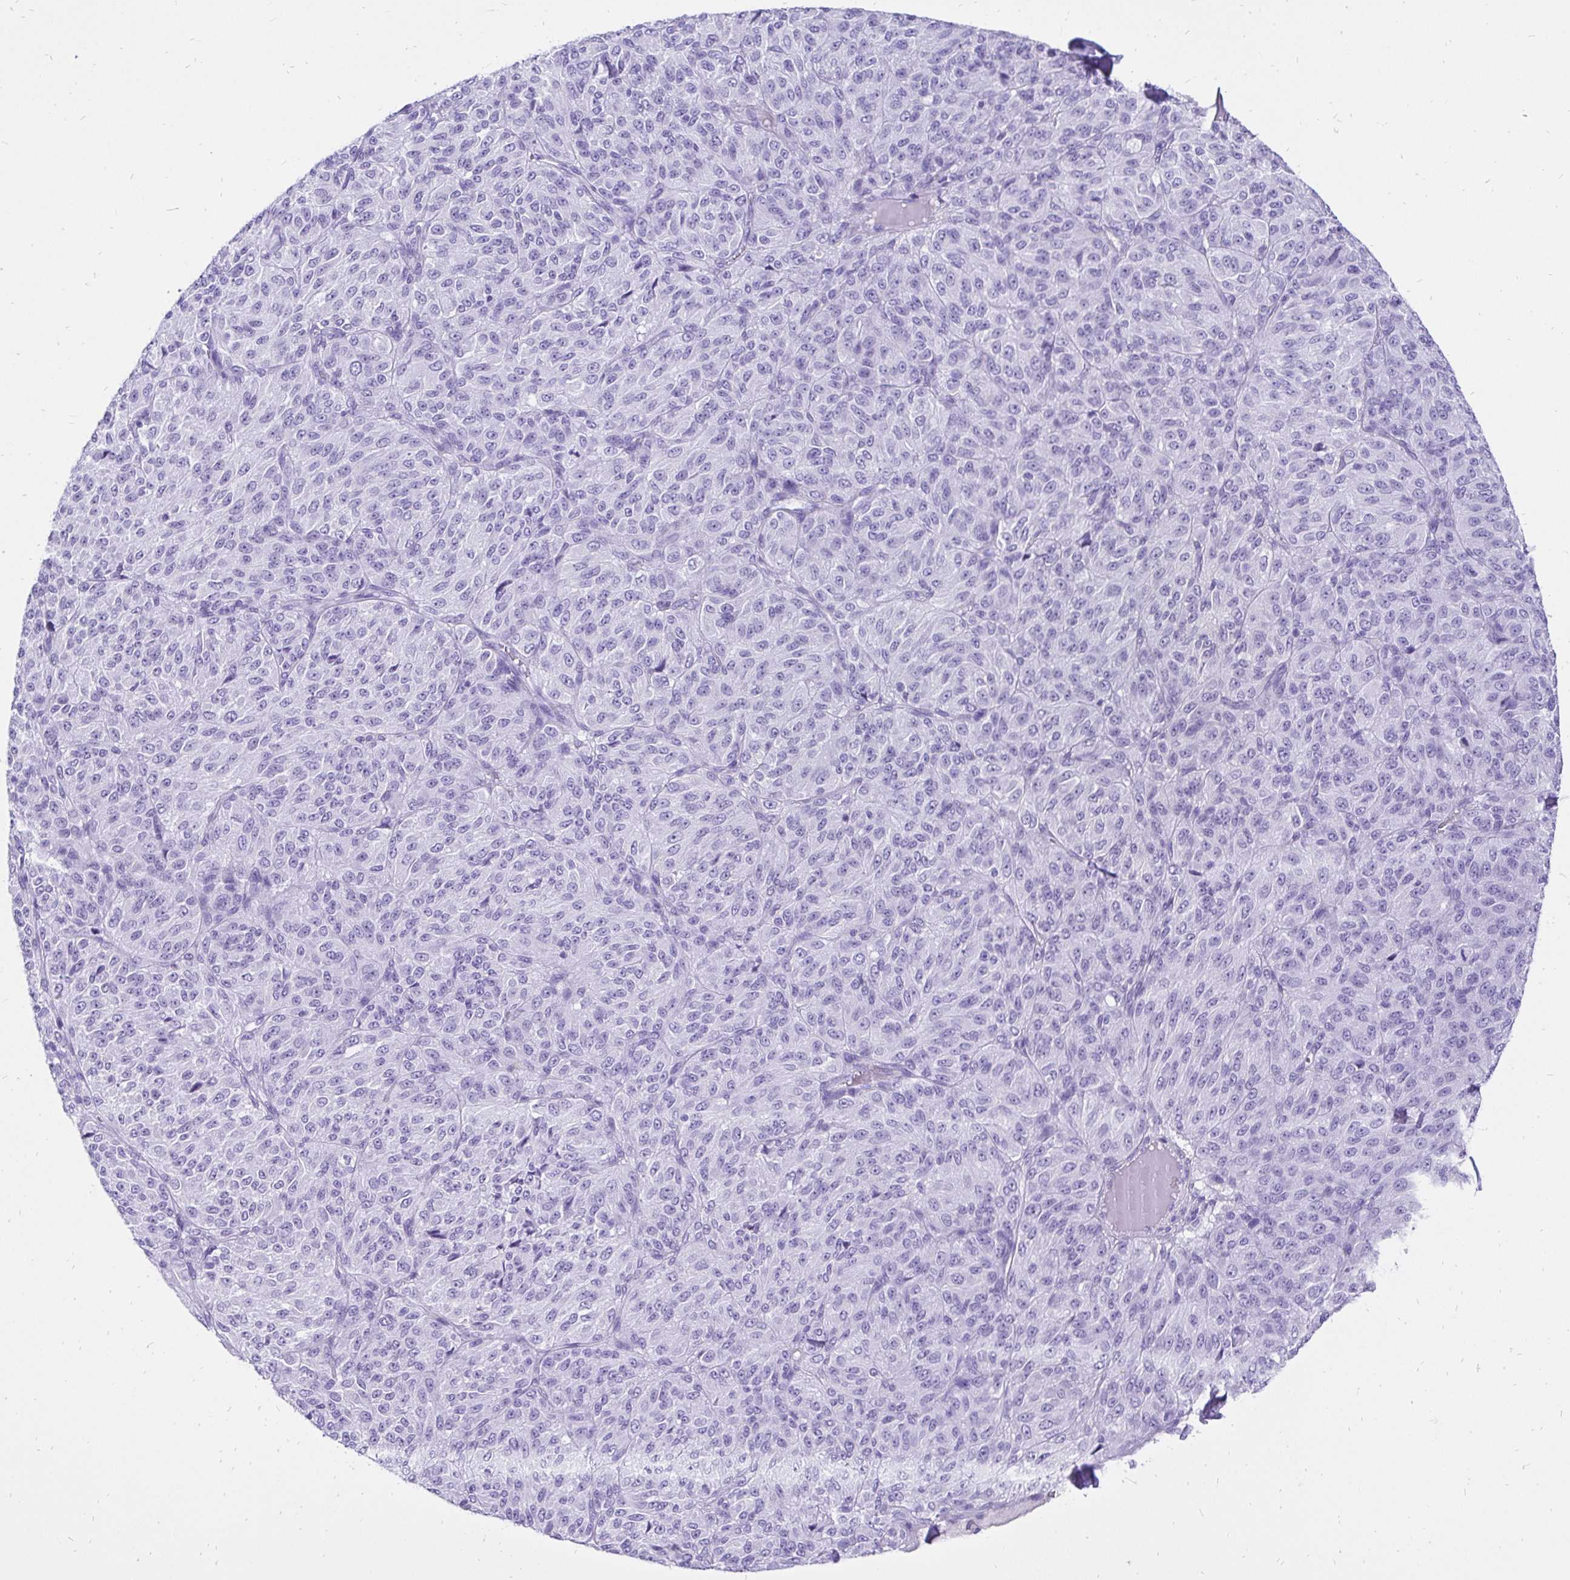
{"staining": {"intensity": "negative", "quantity": "none", "location": "none"}, "tissue": "melanoma", "cell_type": "Tumor cells", "image_type": "cancer", "snomed": [{"axis": "morphology", "description": "Malignant melanoma, Metastatic site"}, {"axis": "topography", "description": "Brain"}], "caption": "High magnification brightfield microscopy of melanoma stained with DAB (3,3'-diaminobenzidine) (brown) and counterstained with hematoxylin (blue): tumor cells show no significant positivity.", "gene": "KRT13", "patient": {"sex": "female", "age": 56}}